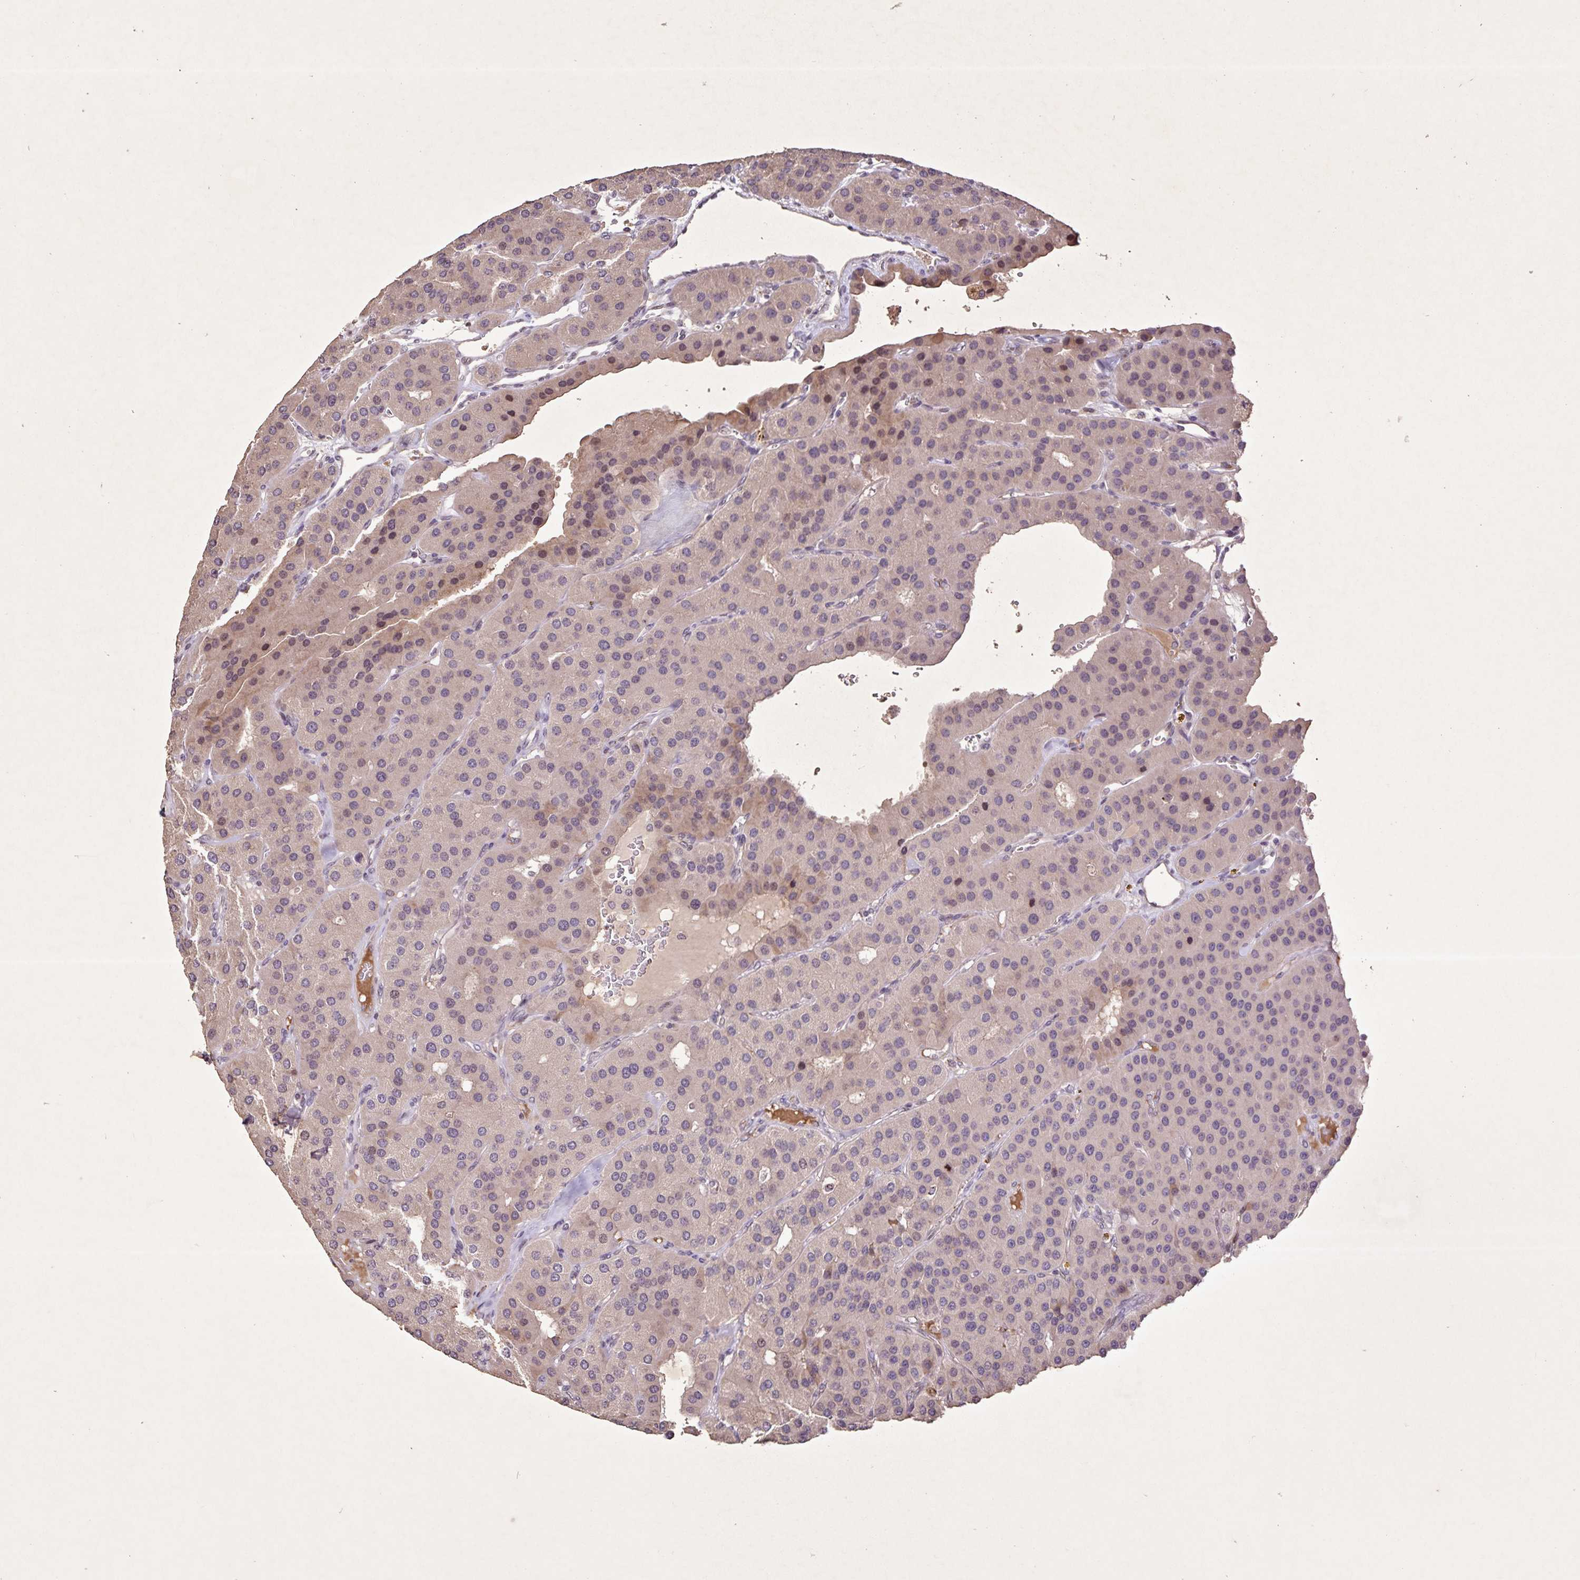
{"staining": {"intensity": "moderate", "quantity": "<25%", "location": "nuclear"}, "tissue": "parathyroid gland", "cell_type": "Glandular cells", "image_type": "normal", "snomed": [{"axis": "morphology", "description": "Normal tissue, NOS"}, {"axis": "morphology", "description": "Adenoma, NOS"}, {"axis": "topography", "description": "Parathyroid gland"}], "caption": "Protein expression analysis of normal parathyroid gland demonstrates moderate nuclear positivity in about <25% of glandular cells.", "gene": "GDF2", "patient": {"sex": "female", "age": 86}}